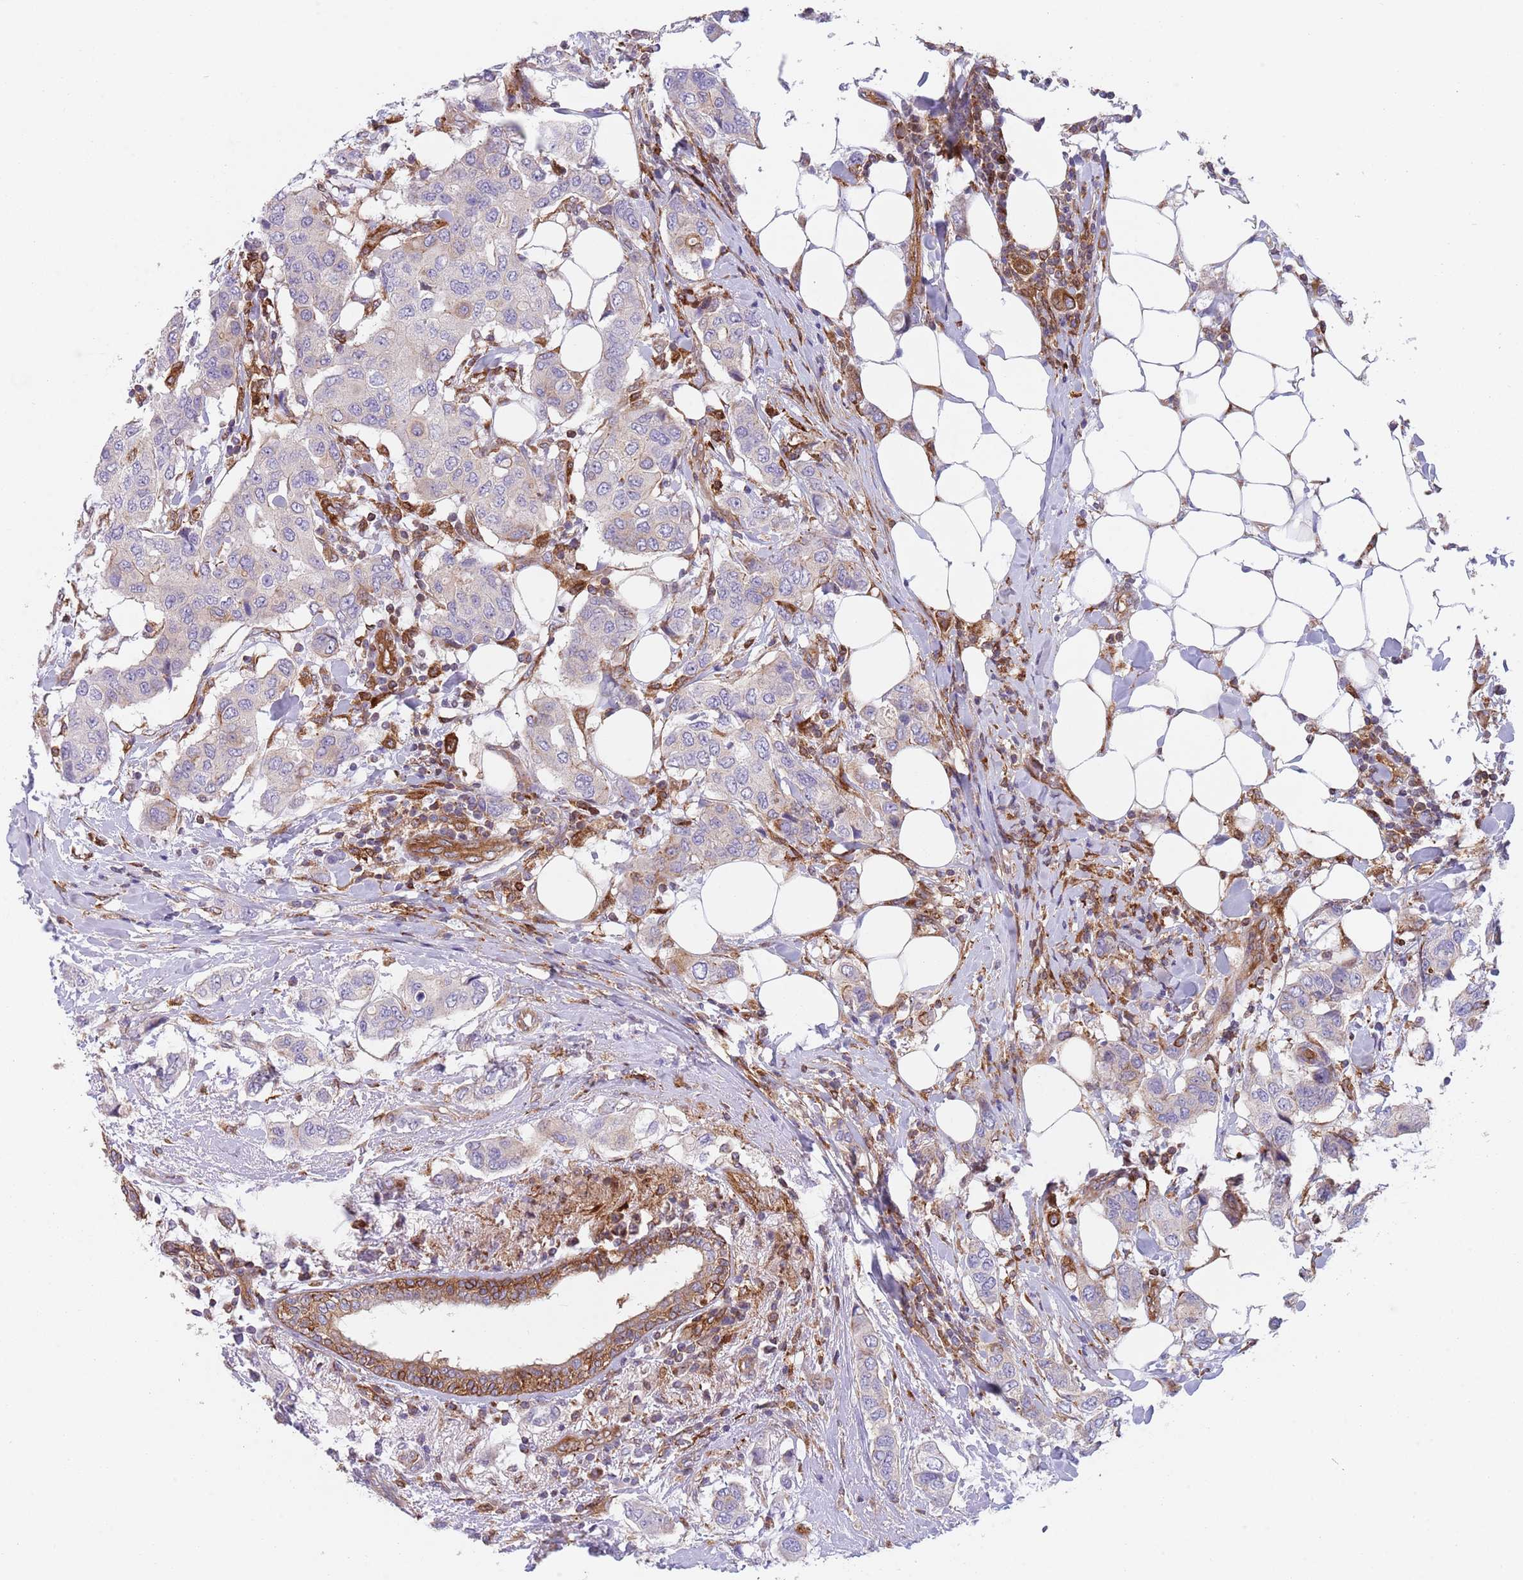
{"staining": {"intensity": "negative", "quantity": "none", "location": "none"}, "tissue": "breast cancer", "cell_type": "Tumor cells", "image_type": "cancer", "snomed": [{"axis": "morphology", "description": "Lobular carcinoma"}, {"axis": "topography", "description": "Breast"}], "caption": "This is an IHC histopathology image of lobular carcinoma (breast). There is no expression in tumor cells.", "gene": "ZMYM5", "patient": {"sex": "female", "age": 51}}